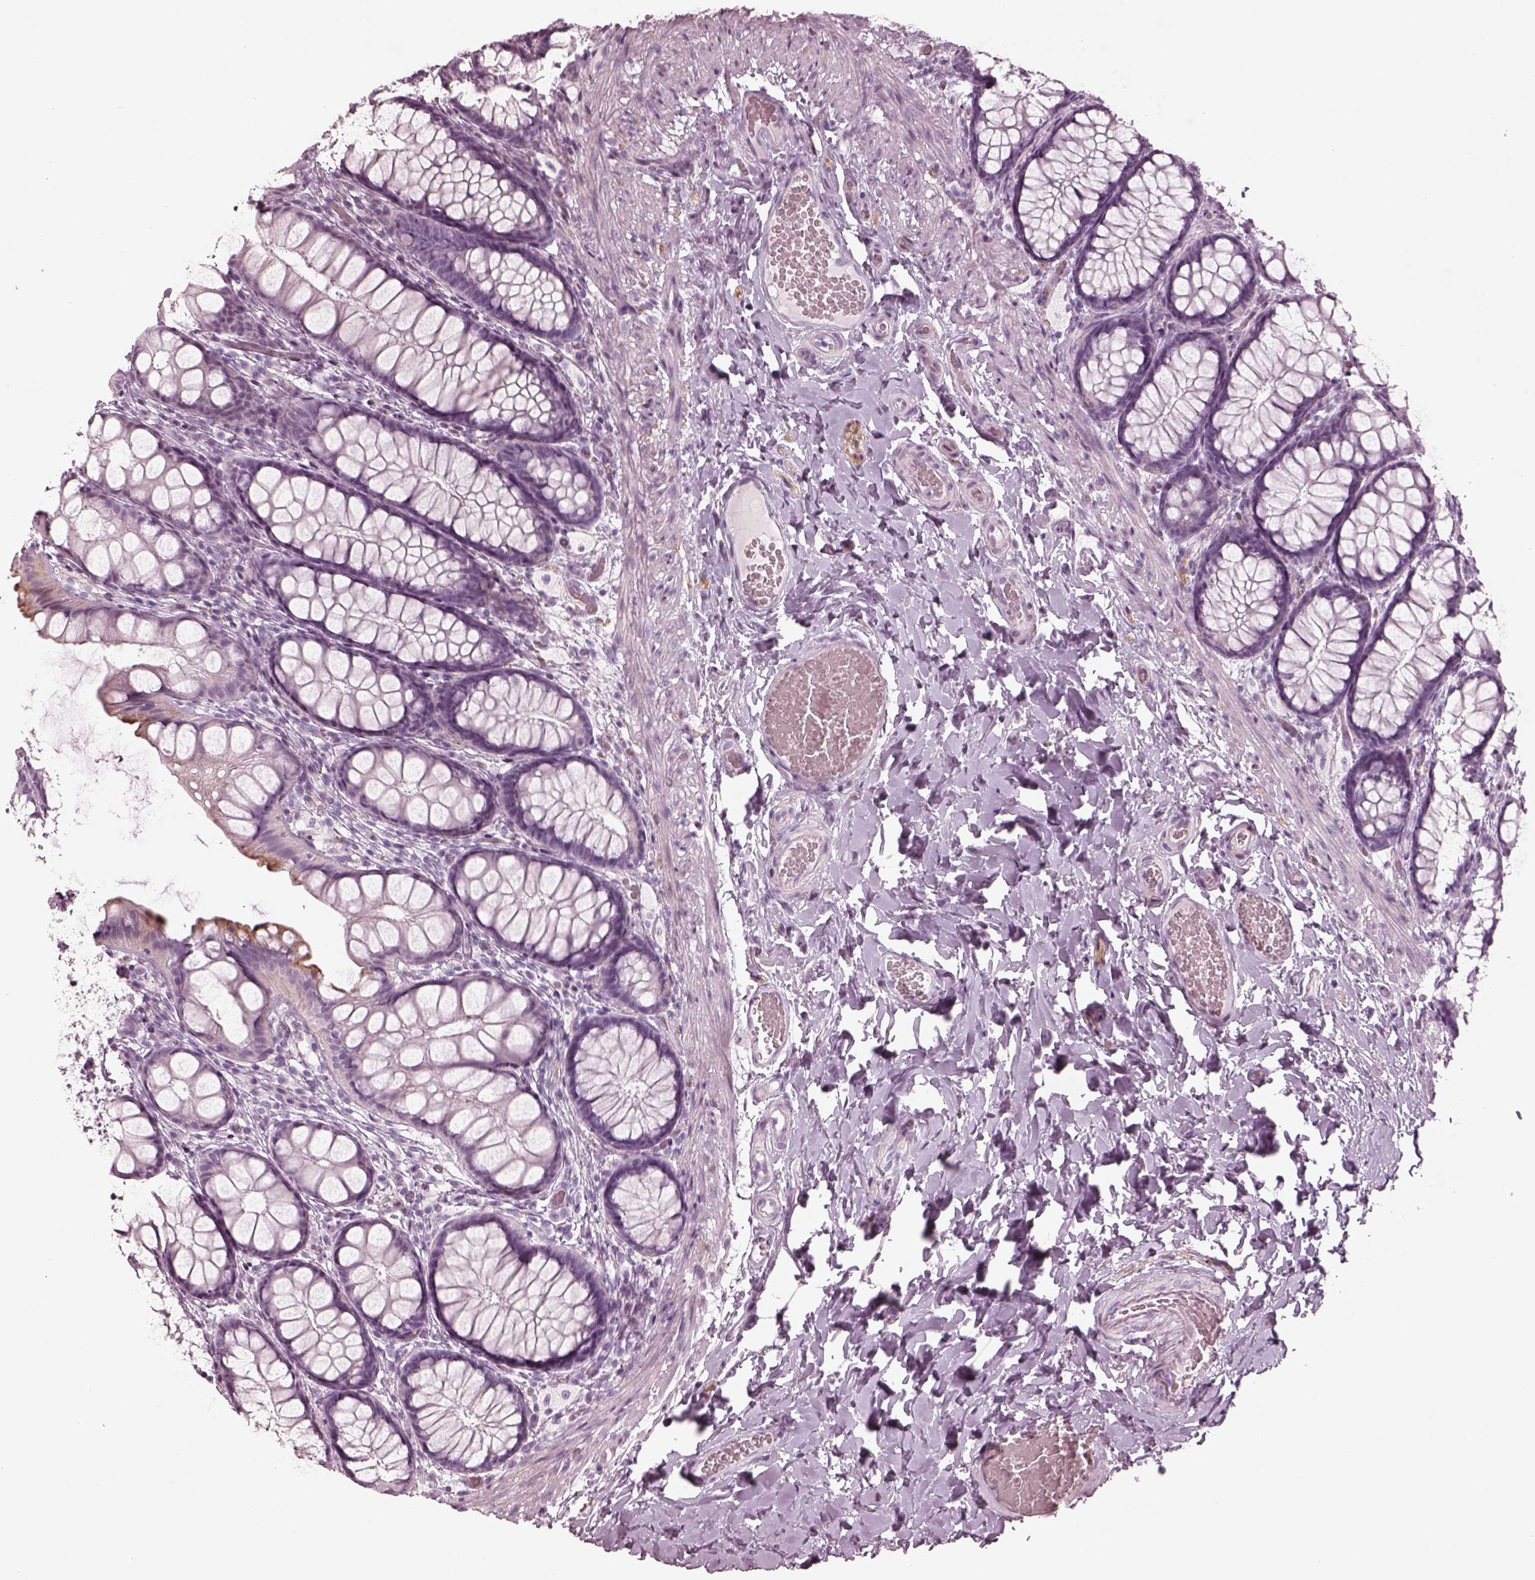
{"staining": {"intensity": "negative", "quantity": "none", "location": "none"}, "tissue": "colon", "cell_type": "Endothelial cells", "image_type": "normal", "snomed": [{"axis": "morphology", "description": "Normal tissue, NOS"}, {"axis": "topography", "description": "Colon"}], "caption": "This is an IHC image of unremarkable human colon. There is no expression in endothelial cells.", "gene": "ENSG00000289258", "patient": {"sex": "male", "age": 47}}